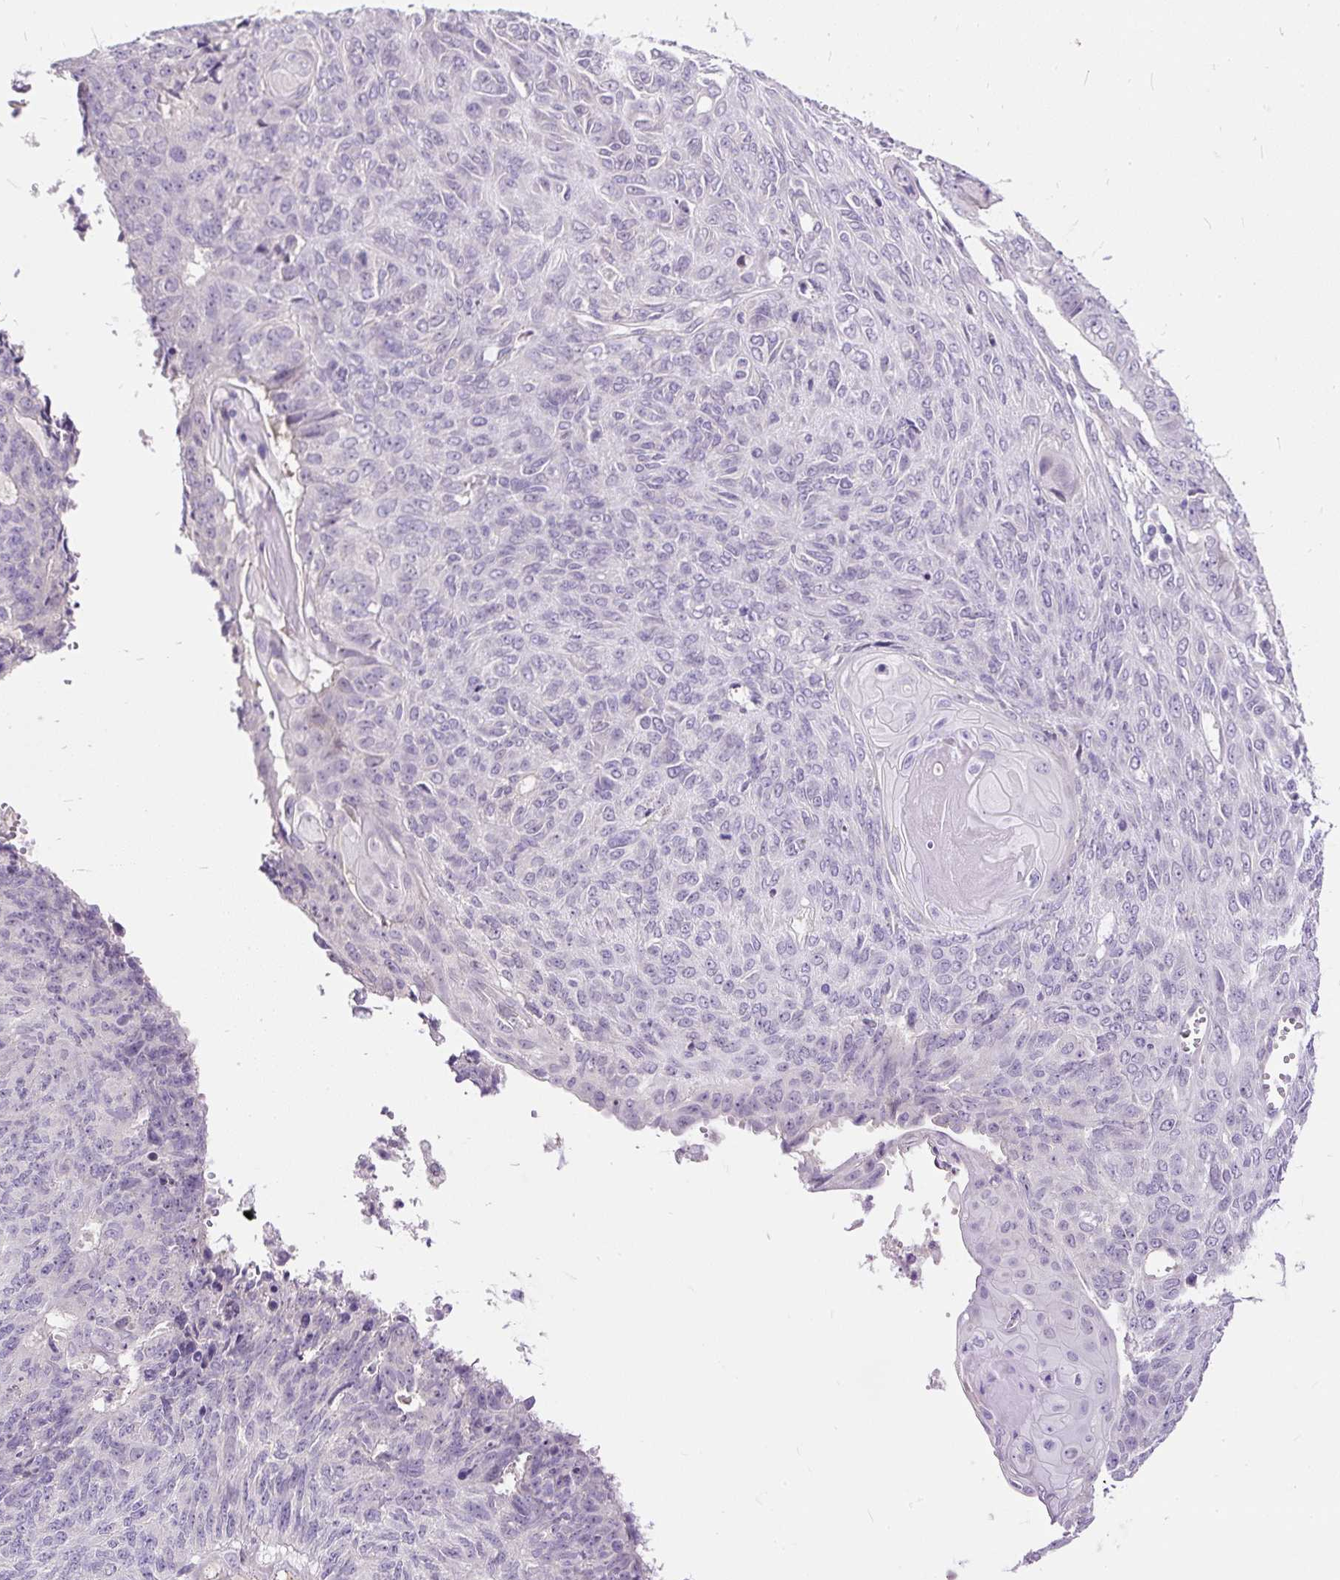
{"staining": {"intensity": "negative", "quantity": "none", "location": "none"}, "tissue": "endometrial cancer", "cell_type": "Tumor cells", "image_type": "cancer", "snomed": [{"axis": "morphology", "description": "Adenocarcinoma, NOS"}, {"axis": "topography", "description": "Endometrium"}], "caption": "Immunohistochemistry (IHC) of endometrial adenocarcinoma reveals no positivity in tumor cells.", "gene": "KRTAP20-3", "patient": {"sex": "female", "age": 32}}